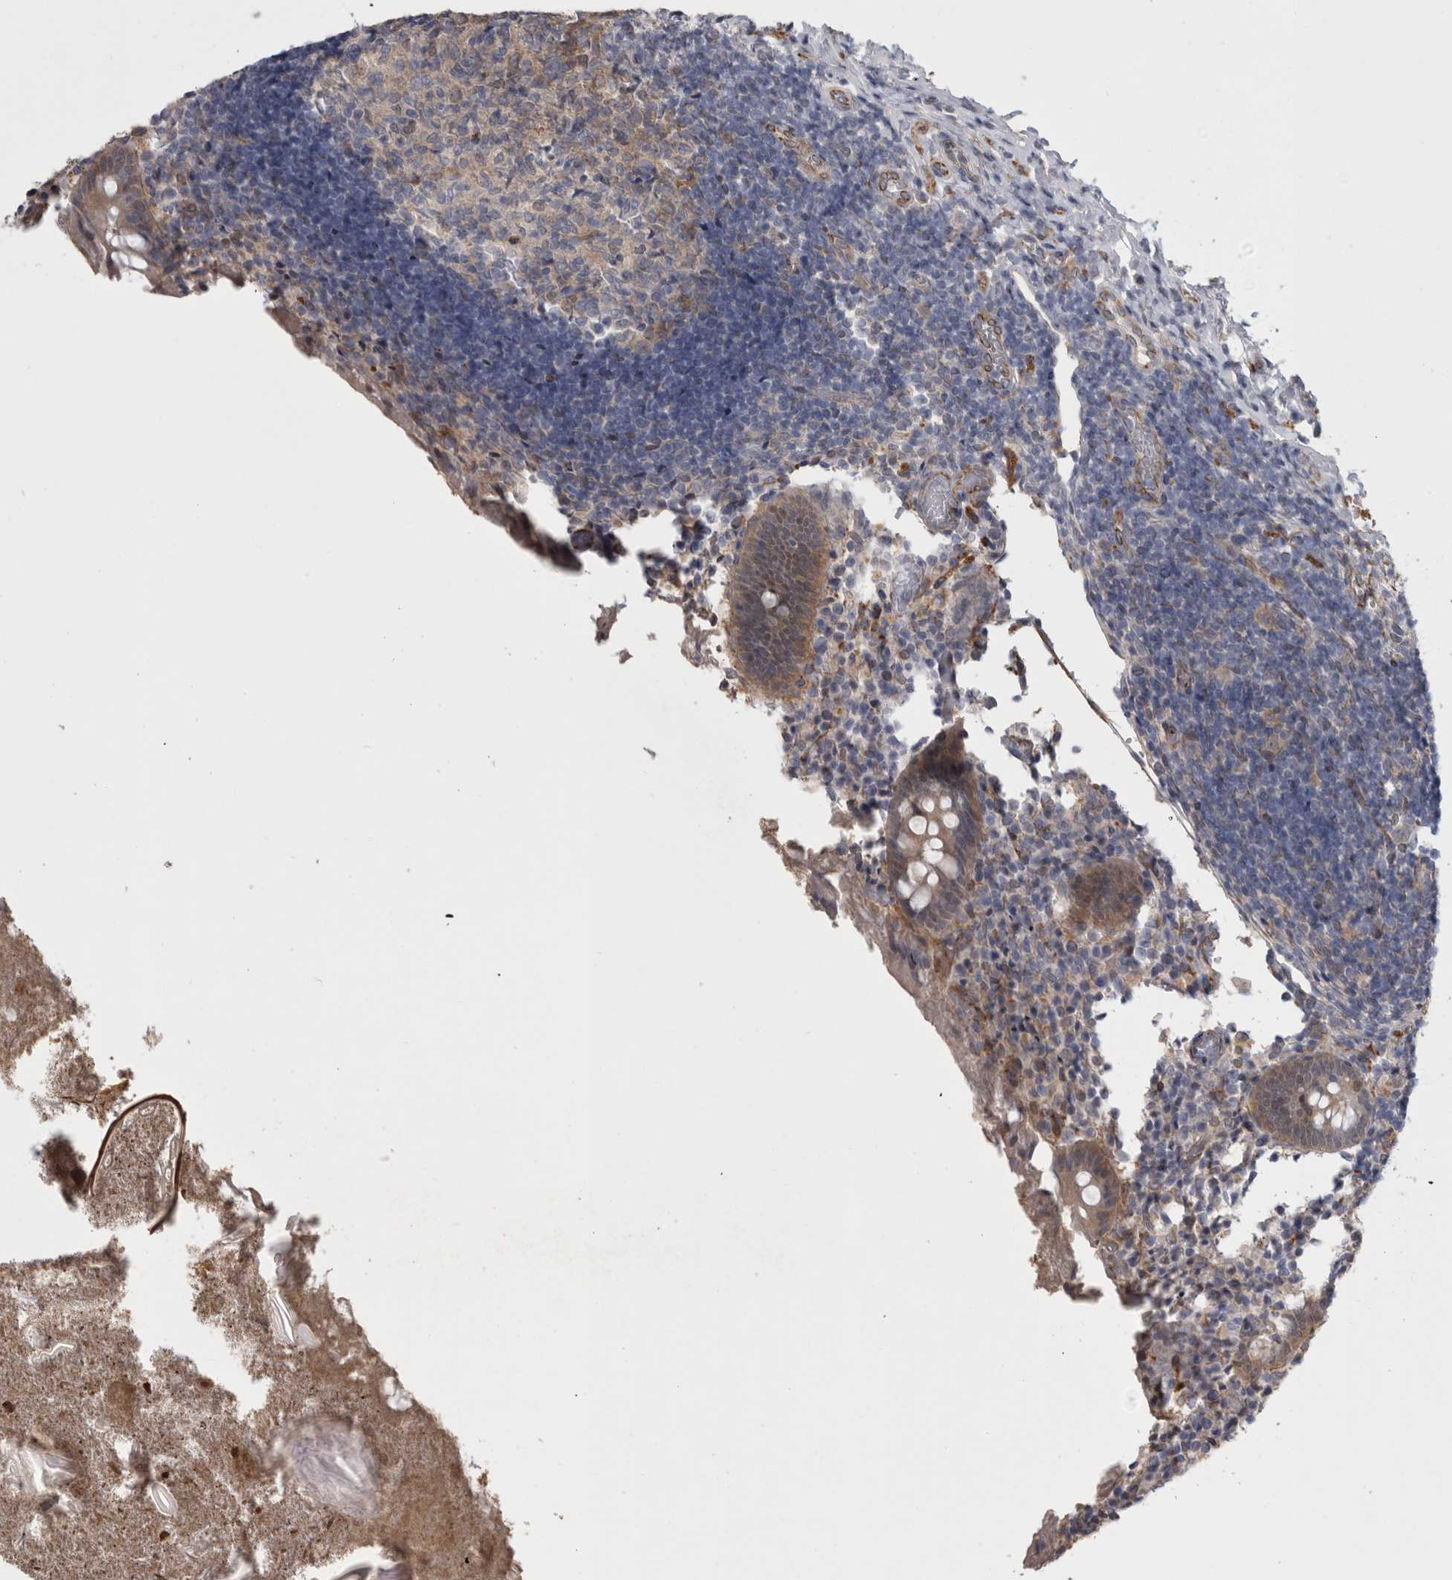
{"staining": {"intensity": "weak", "quantity": "<25%", "location": "cytoplasmic/membranous"}, "tissue": "appendix", "cell_type": "Glandular cells", "image_type": "normal", "snomed": [{"axis": "morphology", "description": "Normal tissue, NOS"}, {"axis": "topography", "description": "Appendix"}], "caption": "IHC micrograph of benign human appendix stained for a protein (brown), which shows no positivity in glandular cells. (Stains: DAB (3,3'-diaminobenzidine) immunohistochemistry (IHC) with hematoxylin counter stain, Microscopy: brightfield microscopy at high magnification).", "gene": "ACOT7", "patient": {"sex": "female", "age": 17}}